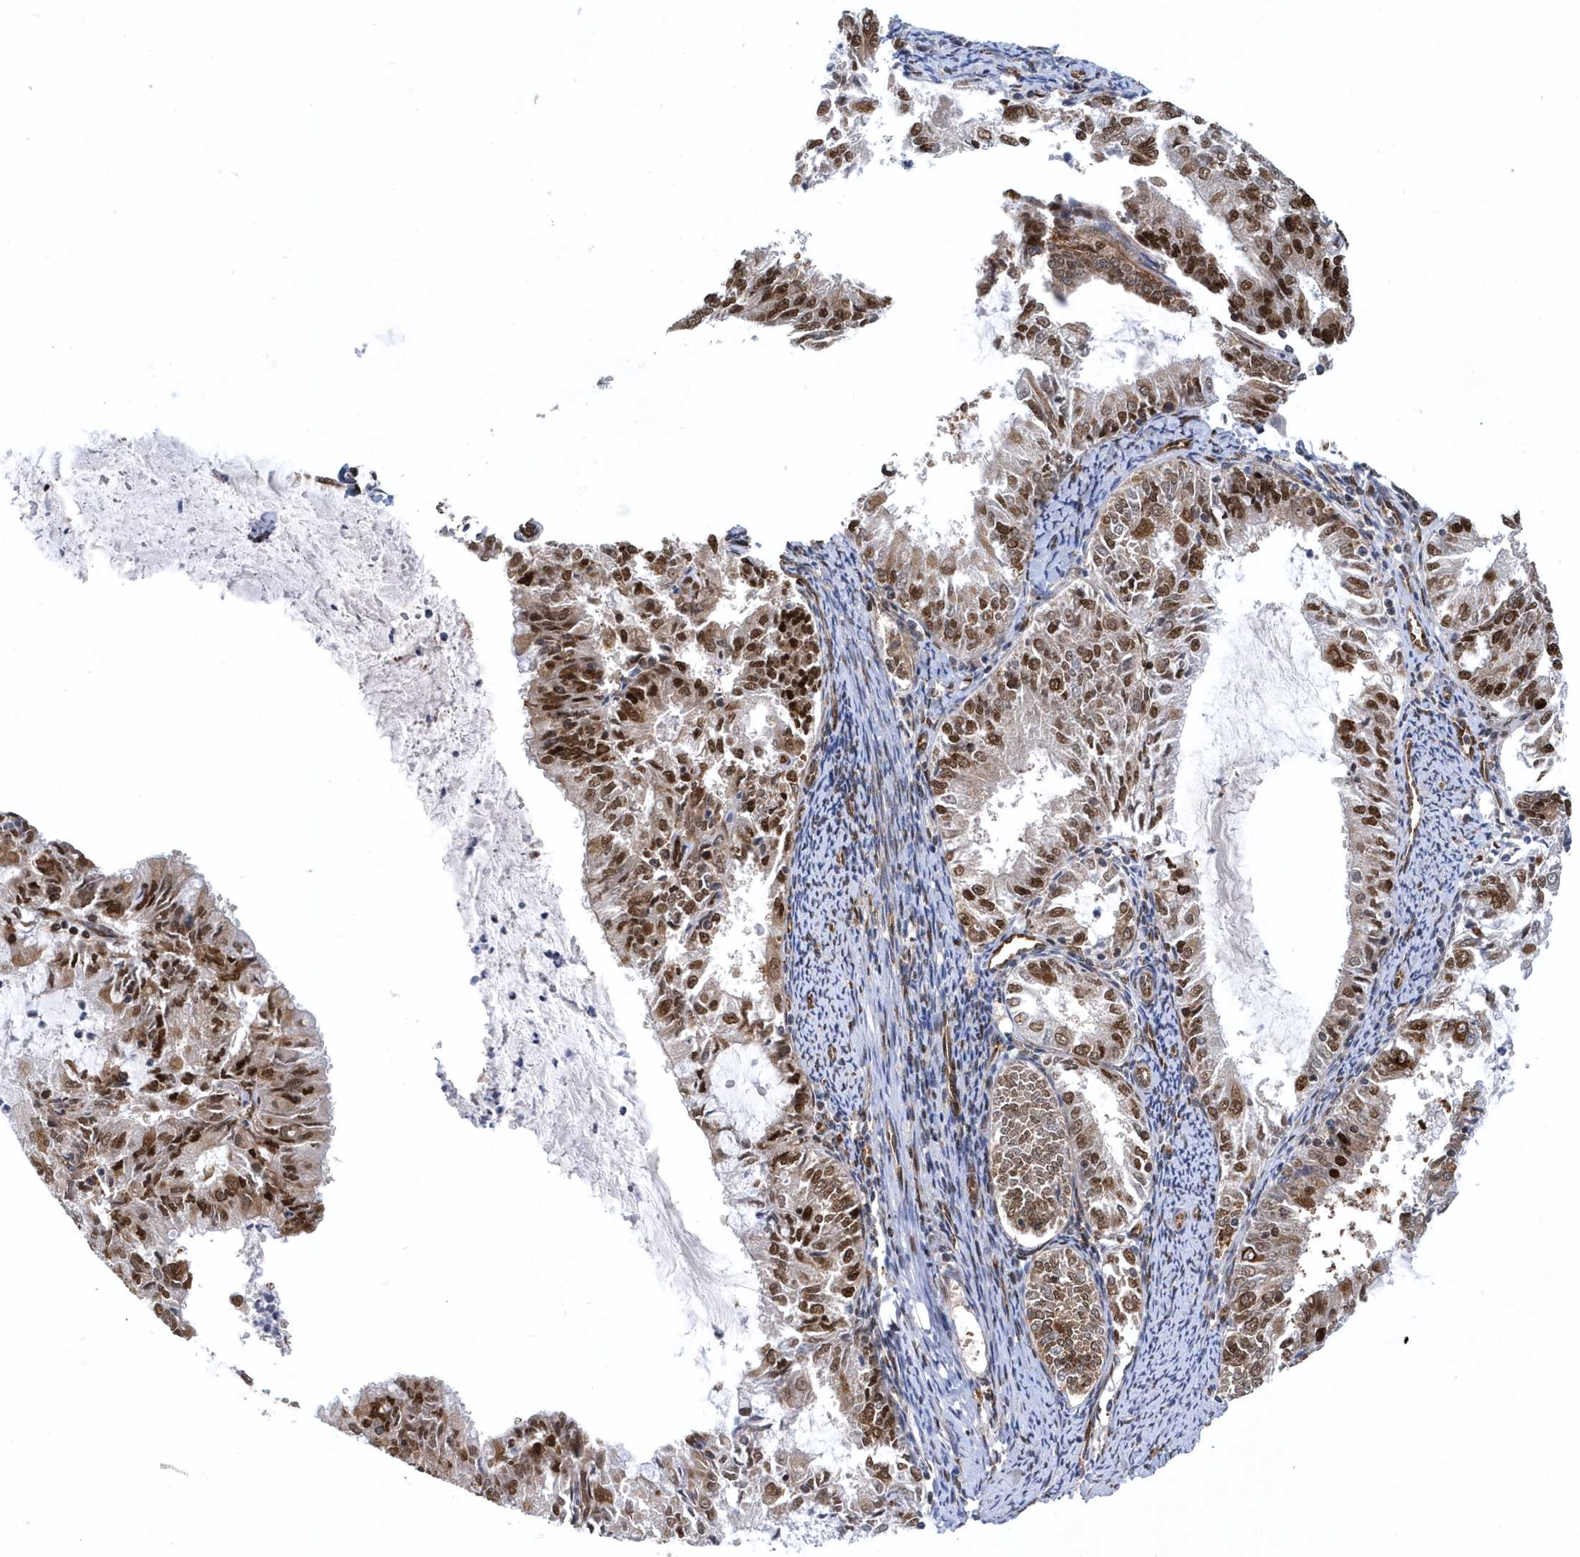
{"staining": {"intensity": "strong", "quantity": "25%-75%", "location": "nuclear"}, "tissue": "endometrial cancer", "cell_type": "Tumor cells", "image_type": "cancer", "snomed": [{"axis": "morphology", "description": "Adenocarcinoma, NOS"}, {"axis": "topography", "description": "Endometrium"}], "caption": "A high-resolution micrograph shows IHC staining of adenocarcinoma (endometrial), which shows strong nuclear expression in approximately 25%-75% of tumor cells.", "gene": "PHF1", "patient": {"sex": "female", "age": 57}}